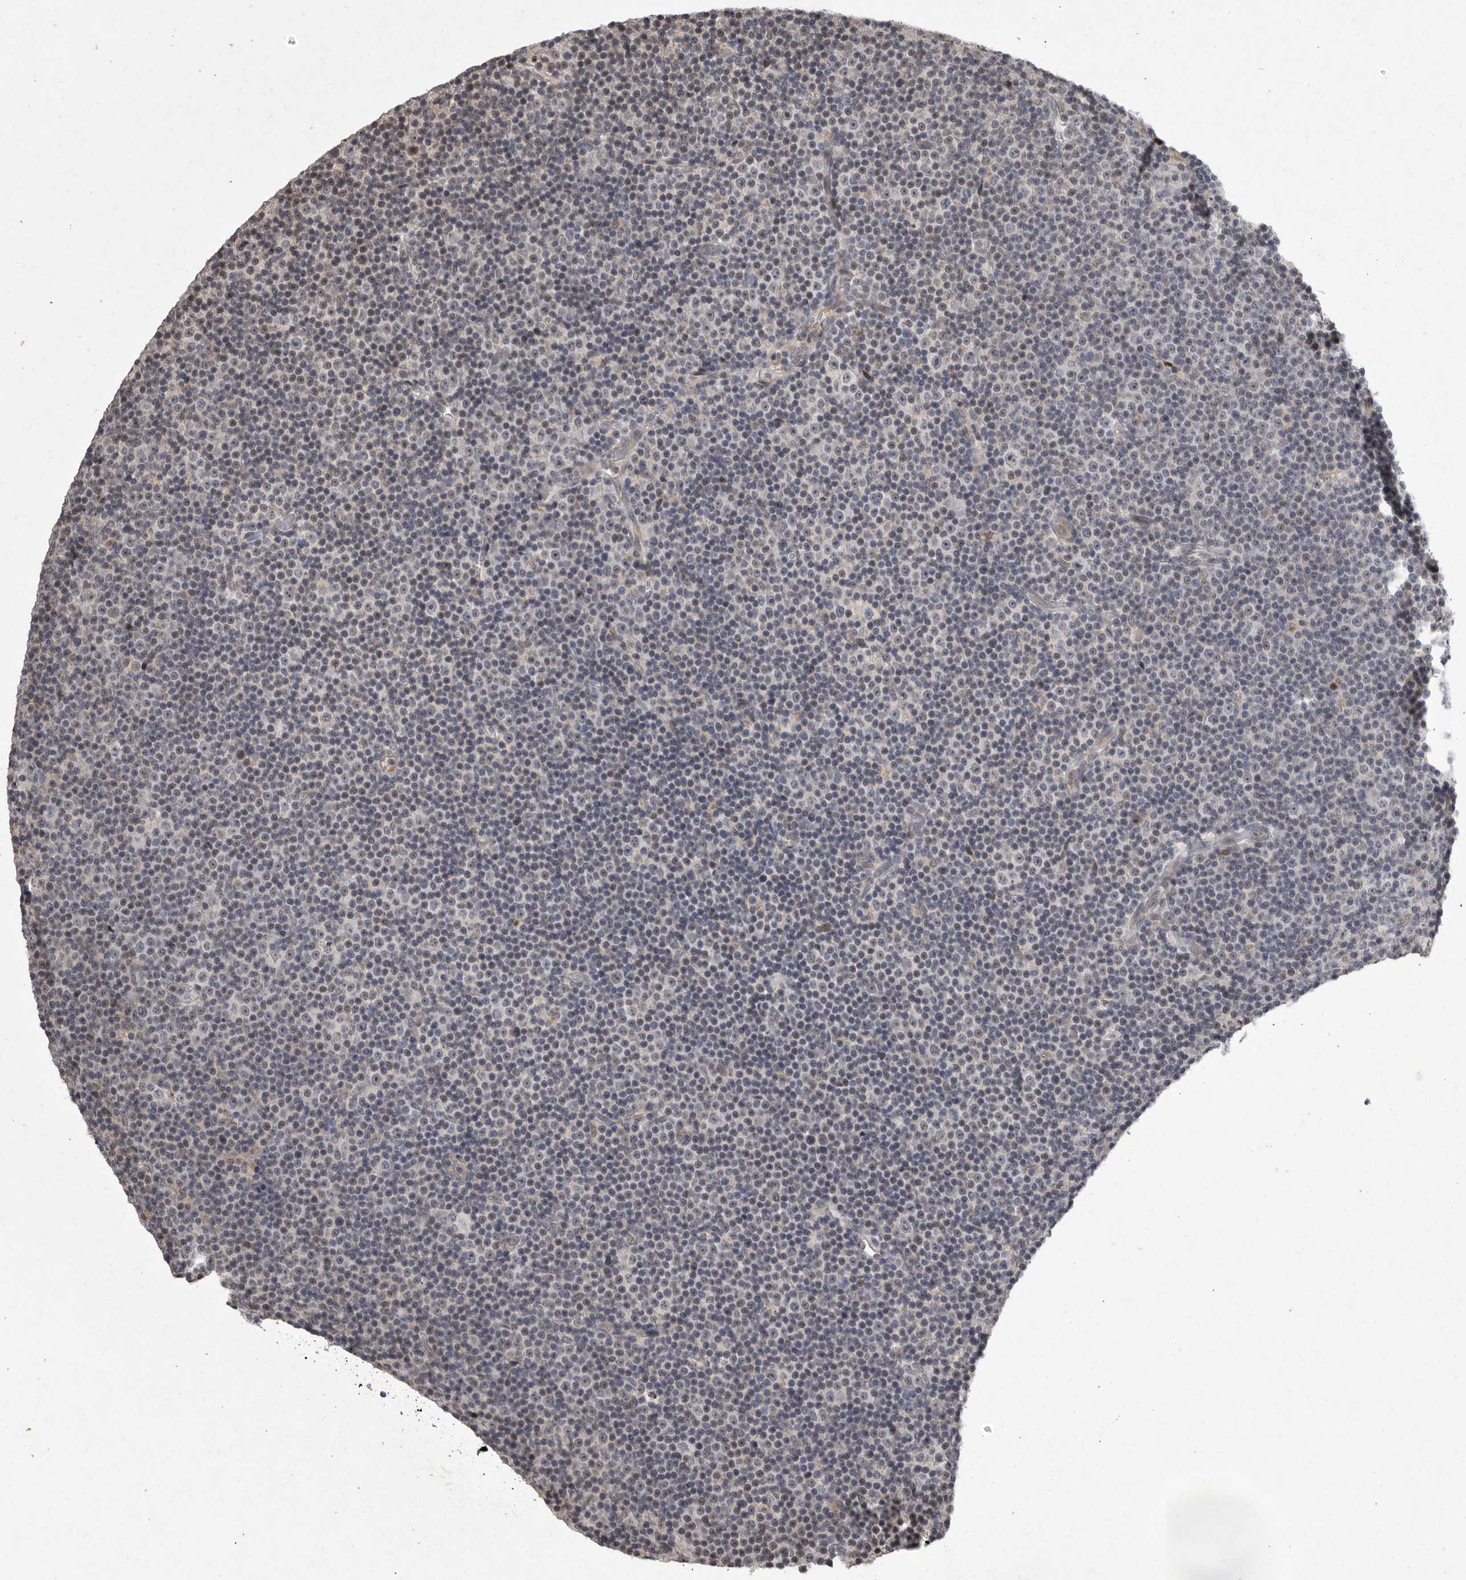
{"staining": {"intensity": "negative", "quantity": "none", "location": "none"}, "tissue": "lymphoma", "cell_type": "Tumor cells", "image_type": "cancer", "snomed": [{"axis": "morphology", "description": "Malignant lymphoma, non-Hodgkin's type, Low grade"}, {"axis": "topography", "description": "Lymph node"}], "caption": "DAB (3,3'-diaminobenzidine) immunohistochemical staining of low-grade malignant lymphoma, non-Hodgkin's type displays no significant positivity in tumor cells.", "gene": "MAN2A1", "patient": {"sex": "female", "age": 67}}